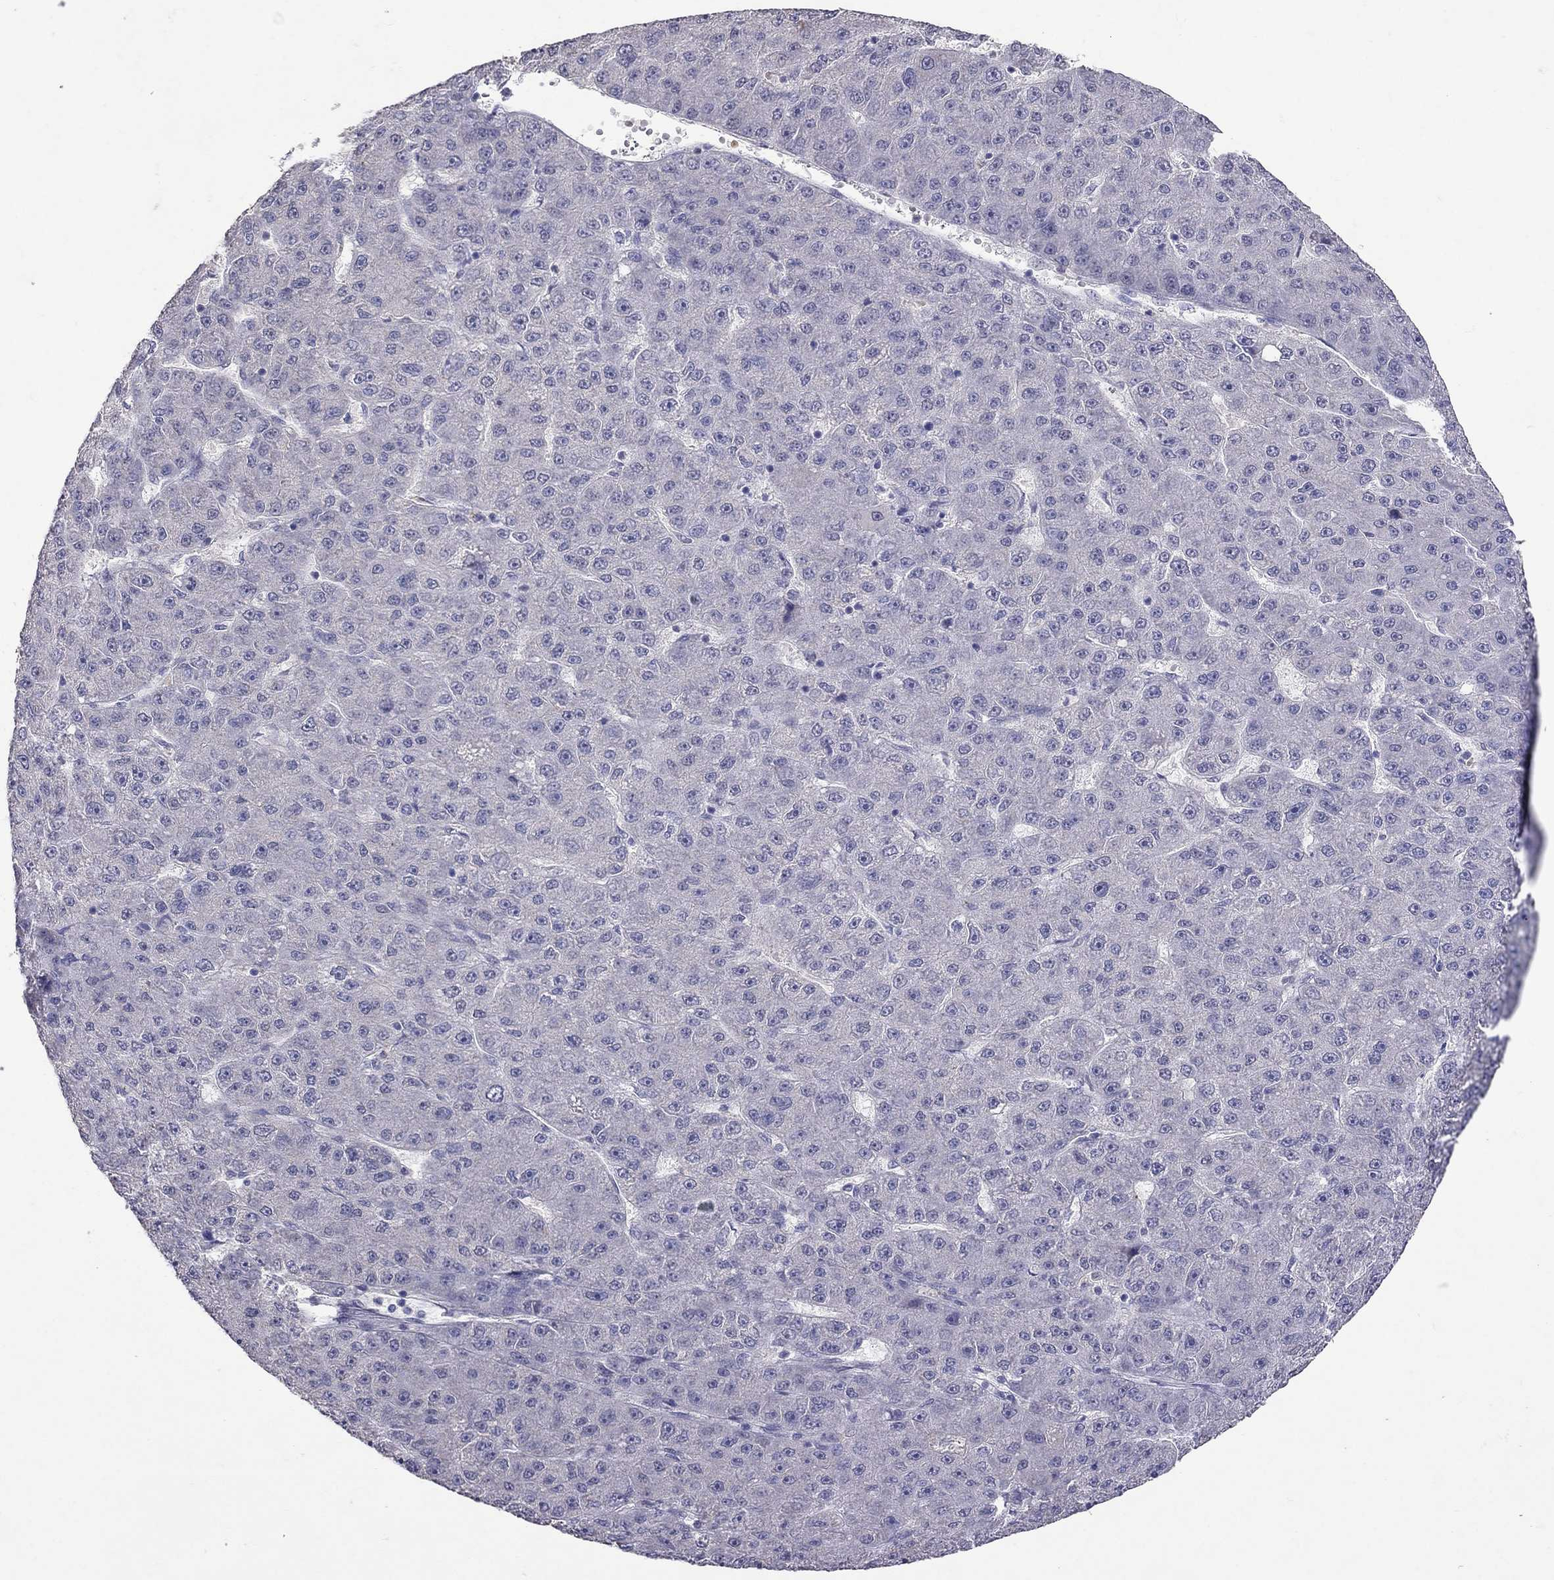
{"staining": {"intensity": "negative", "quantity": "none", "location": "none"}, "tissue": "liver cancer", "cell_type": "Tumor cells", "image_type": "cancer", "snomed": [{"axis": "morphology", "description": "Carcinoma, Hepatocellular, NOS"}, {"axis": "topography", "description": "Liver"}], "caption": "A photomicrograph of hepatocellular carcinoma (liver) stained for a protein displays no brown staining in tumor cells.", "gene": "FST", "patient": {"sex": "male", "age": 67}}